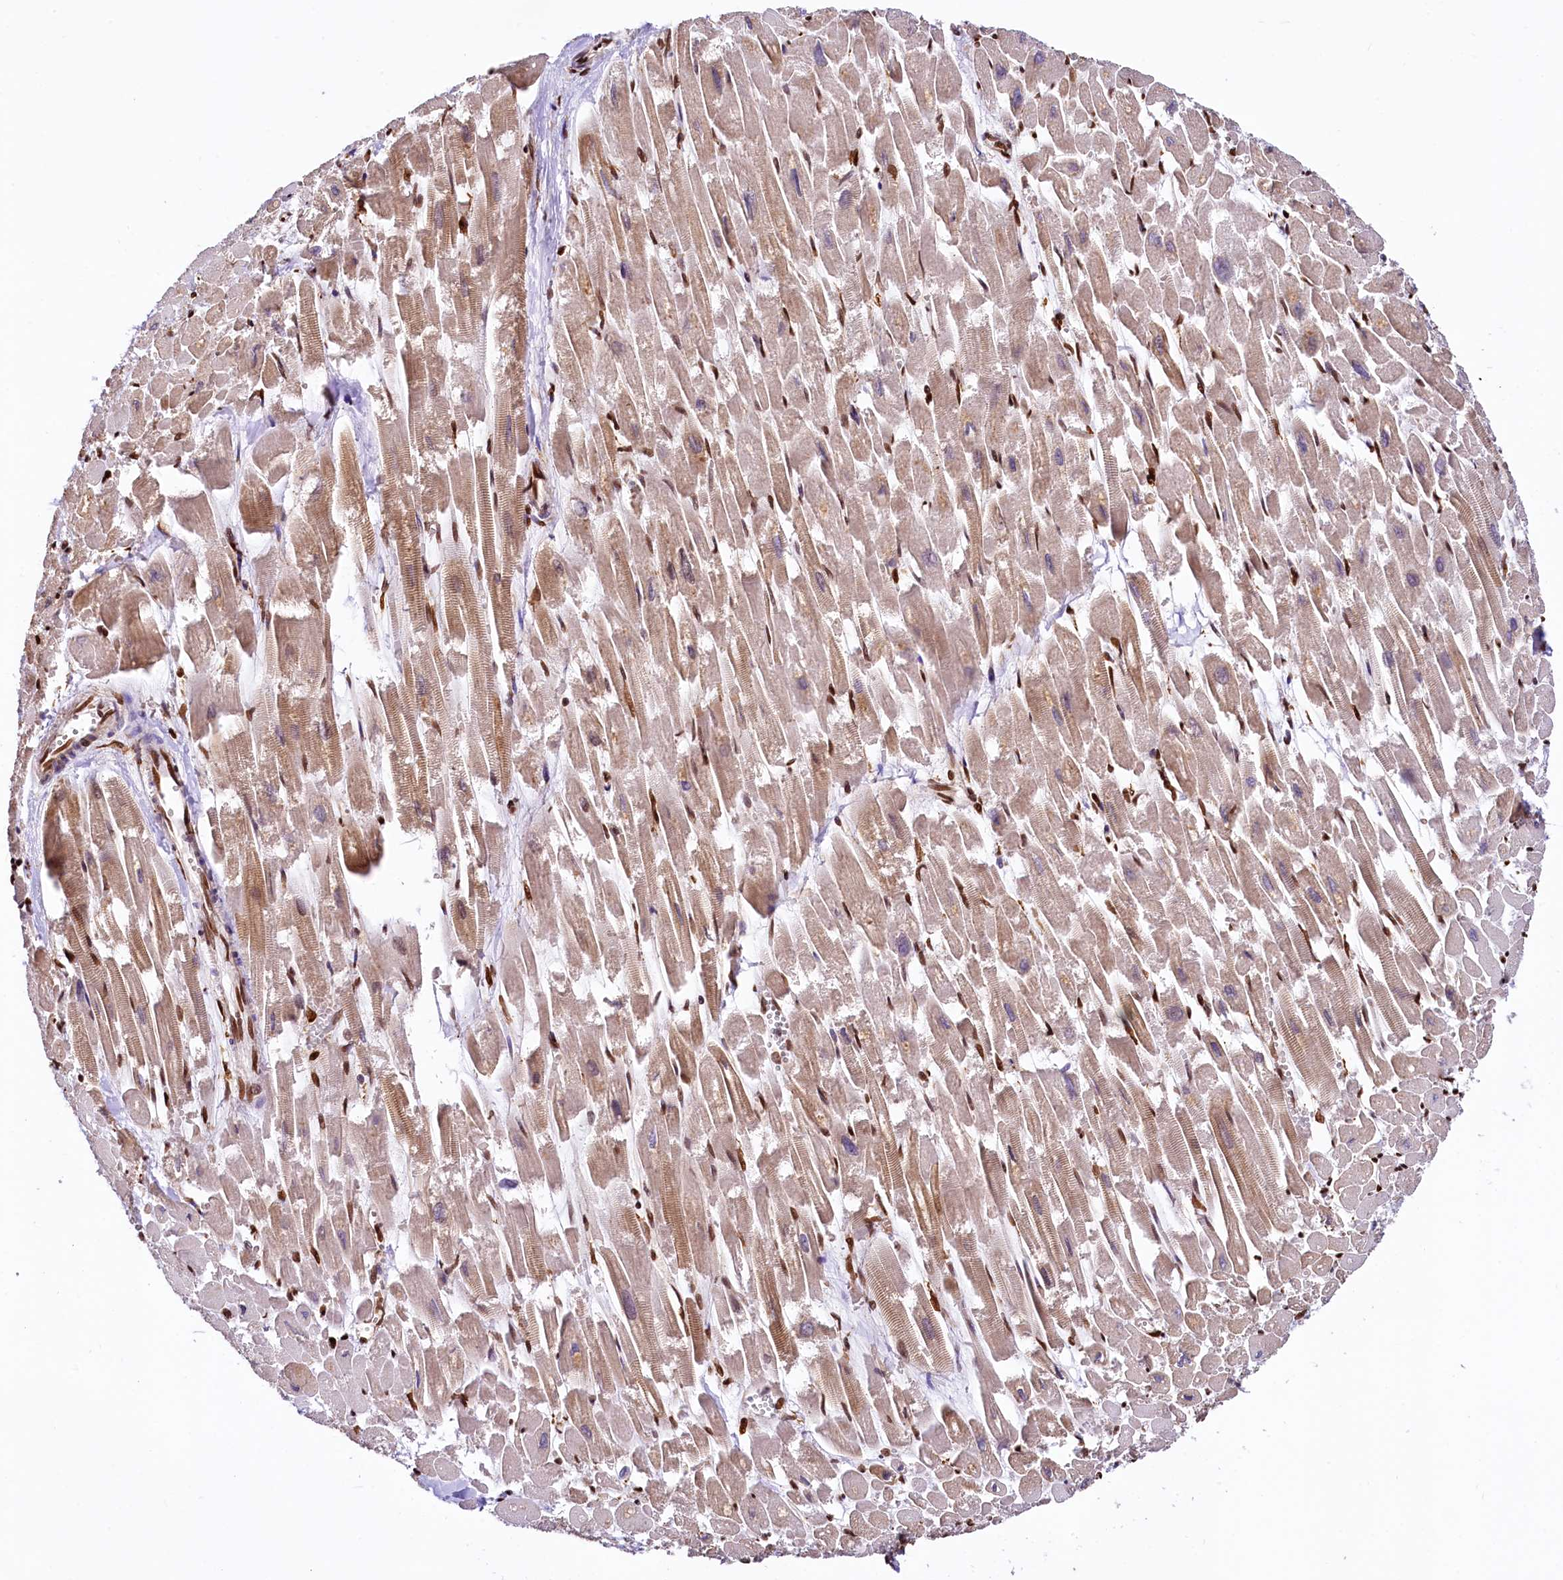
{"staining": {"intensity": "moderate", "quantity": "25%-75%", "location": "cytoplasmic/membranous"}, "tissue": "heart muscle", "cell_type": "Cardiomyocytes", "image_type": "normal", "snomed": [{"axis": "morphology", "description": "Normal tissue, NOS"}, {"axis": "topography", "description": "Heart"}], "caption": "The histopathology image displays staining of benign heart muscle, revealing moderate cytoplasmic/membranous protein positivity (brown color) within cardiomyocytes.", "gene": "PDS5B", "patient": {"sex": "male", "age": 54}}